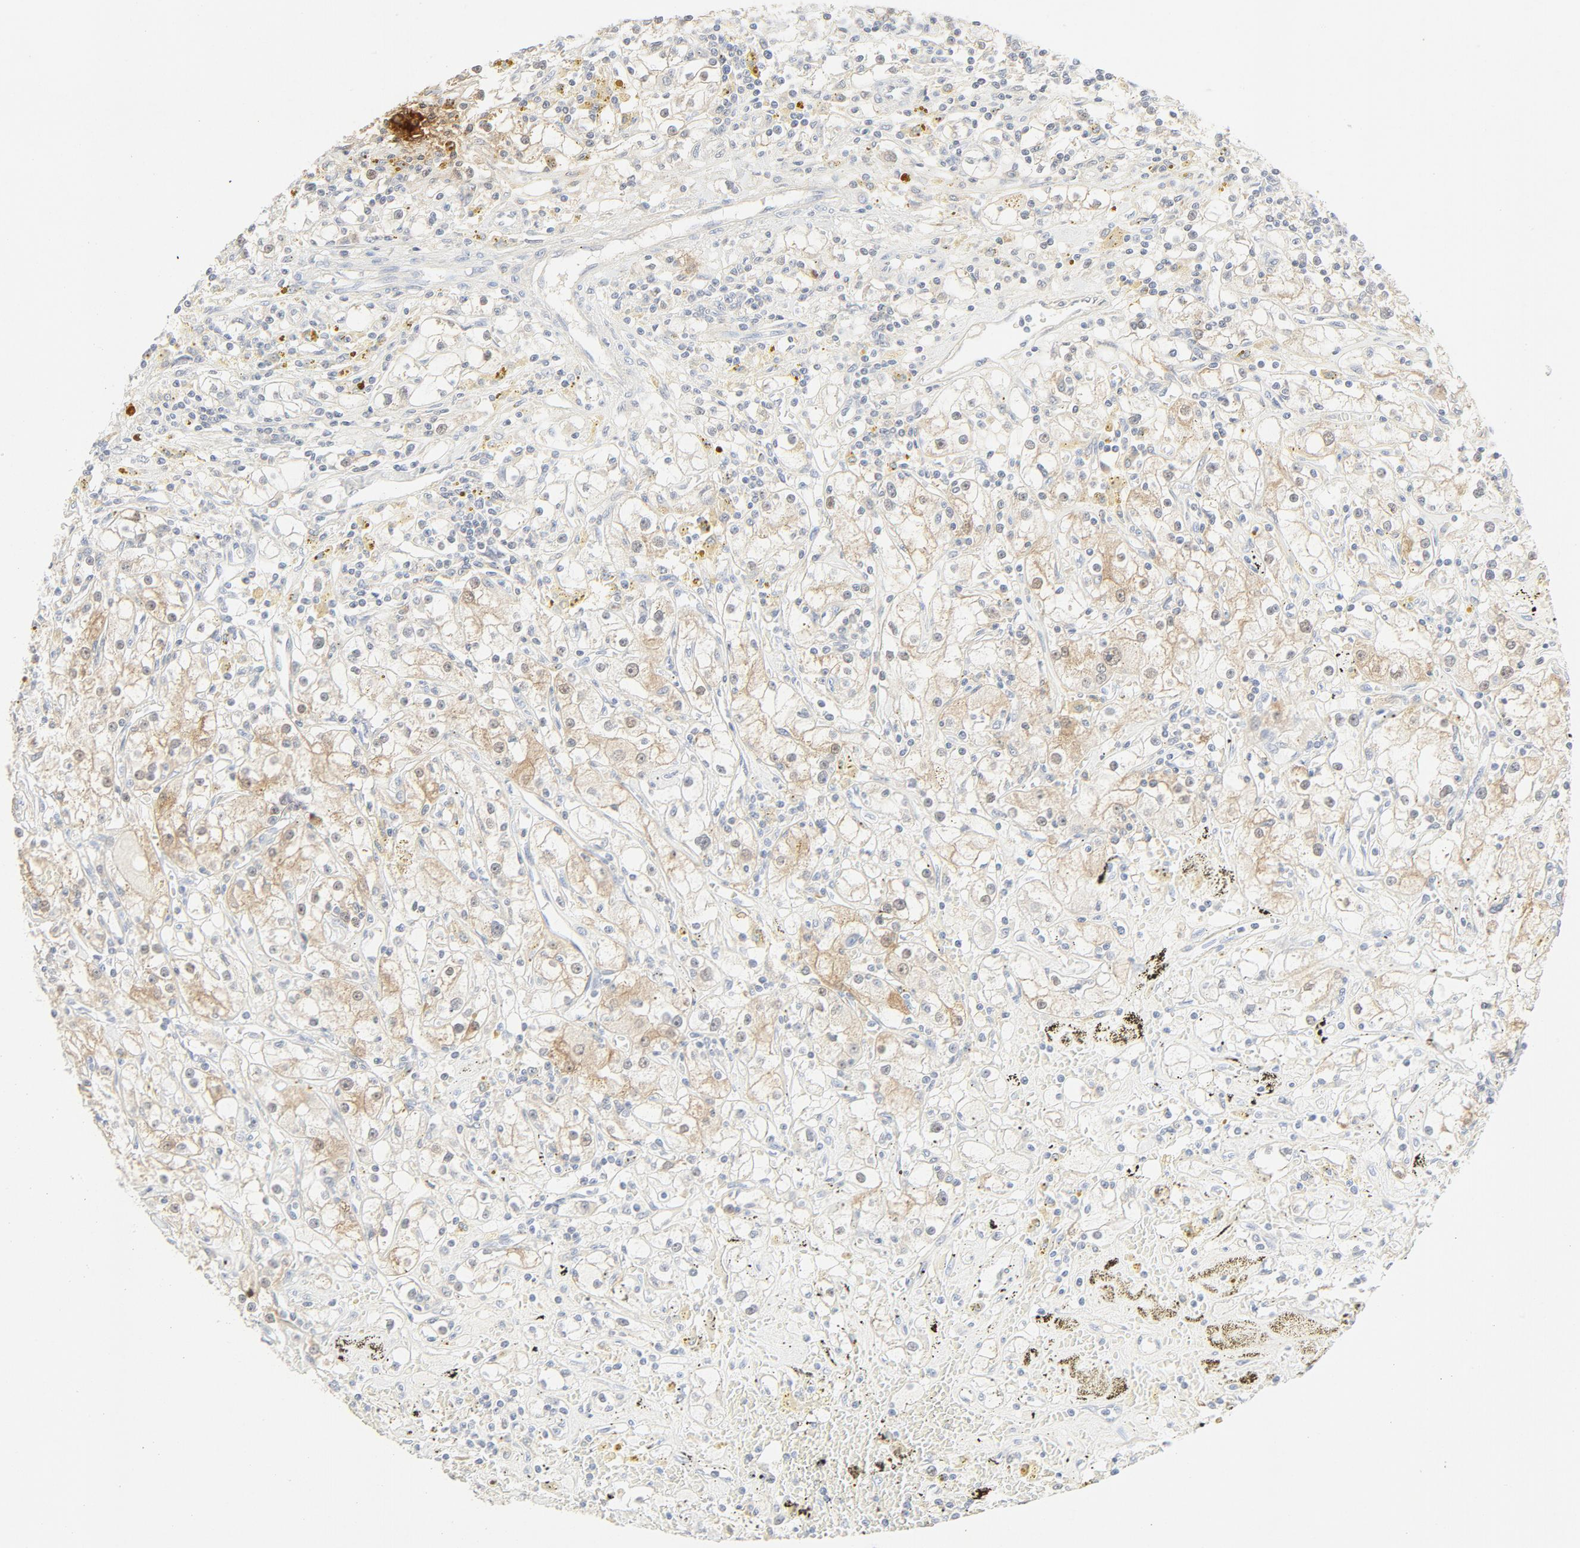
{"staining": {"intensity": "moderate", "quantity": "25%-75%", "location": "cytoplasmic/membranous"}, "tissue": "renal cancer", "cell_type": "Tumor cells", "image_type": "cancer", "snomed": [{"axis": "morphology", "description": "Adenocarcinoma, NOS"}, {"axis": "topography", "description": "Kidney"}], "caption": "Protein staining of renal adenocarcinoma tissue exhibits moderate cytoplasmic/membranous expression in about 25%-75% of tumor cells. (brown staining indicates protein expression, while blue staining denotes nuclei).", "gene": "PGM1", "patient": {"sex": "male", "age": 56}}